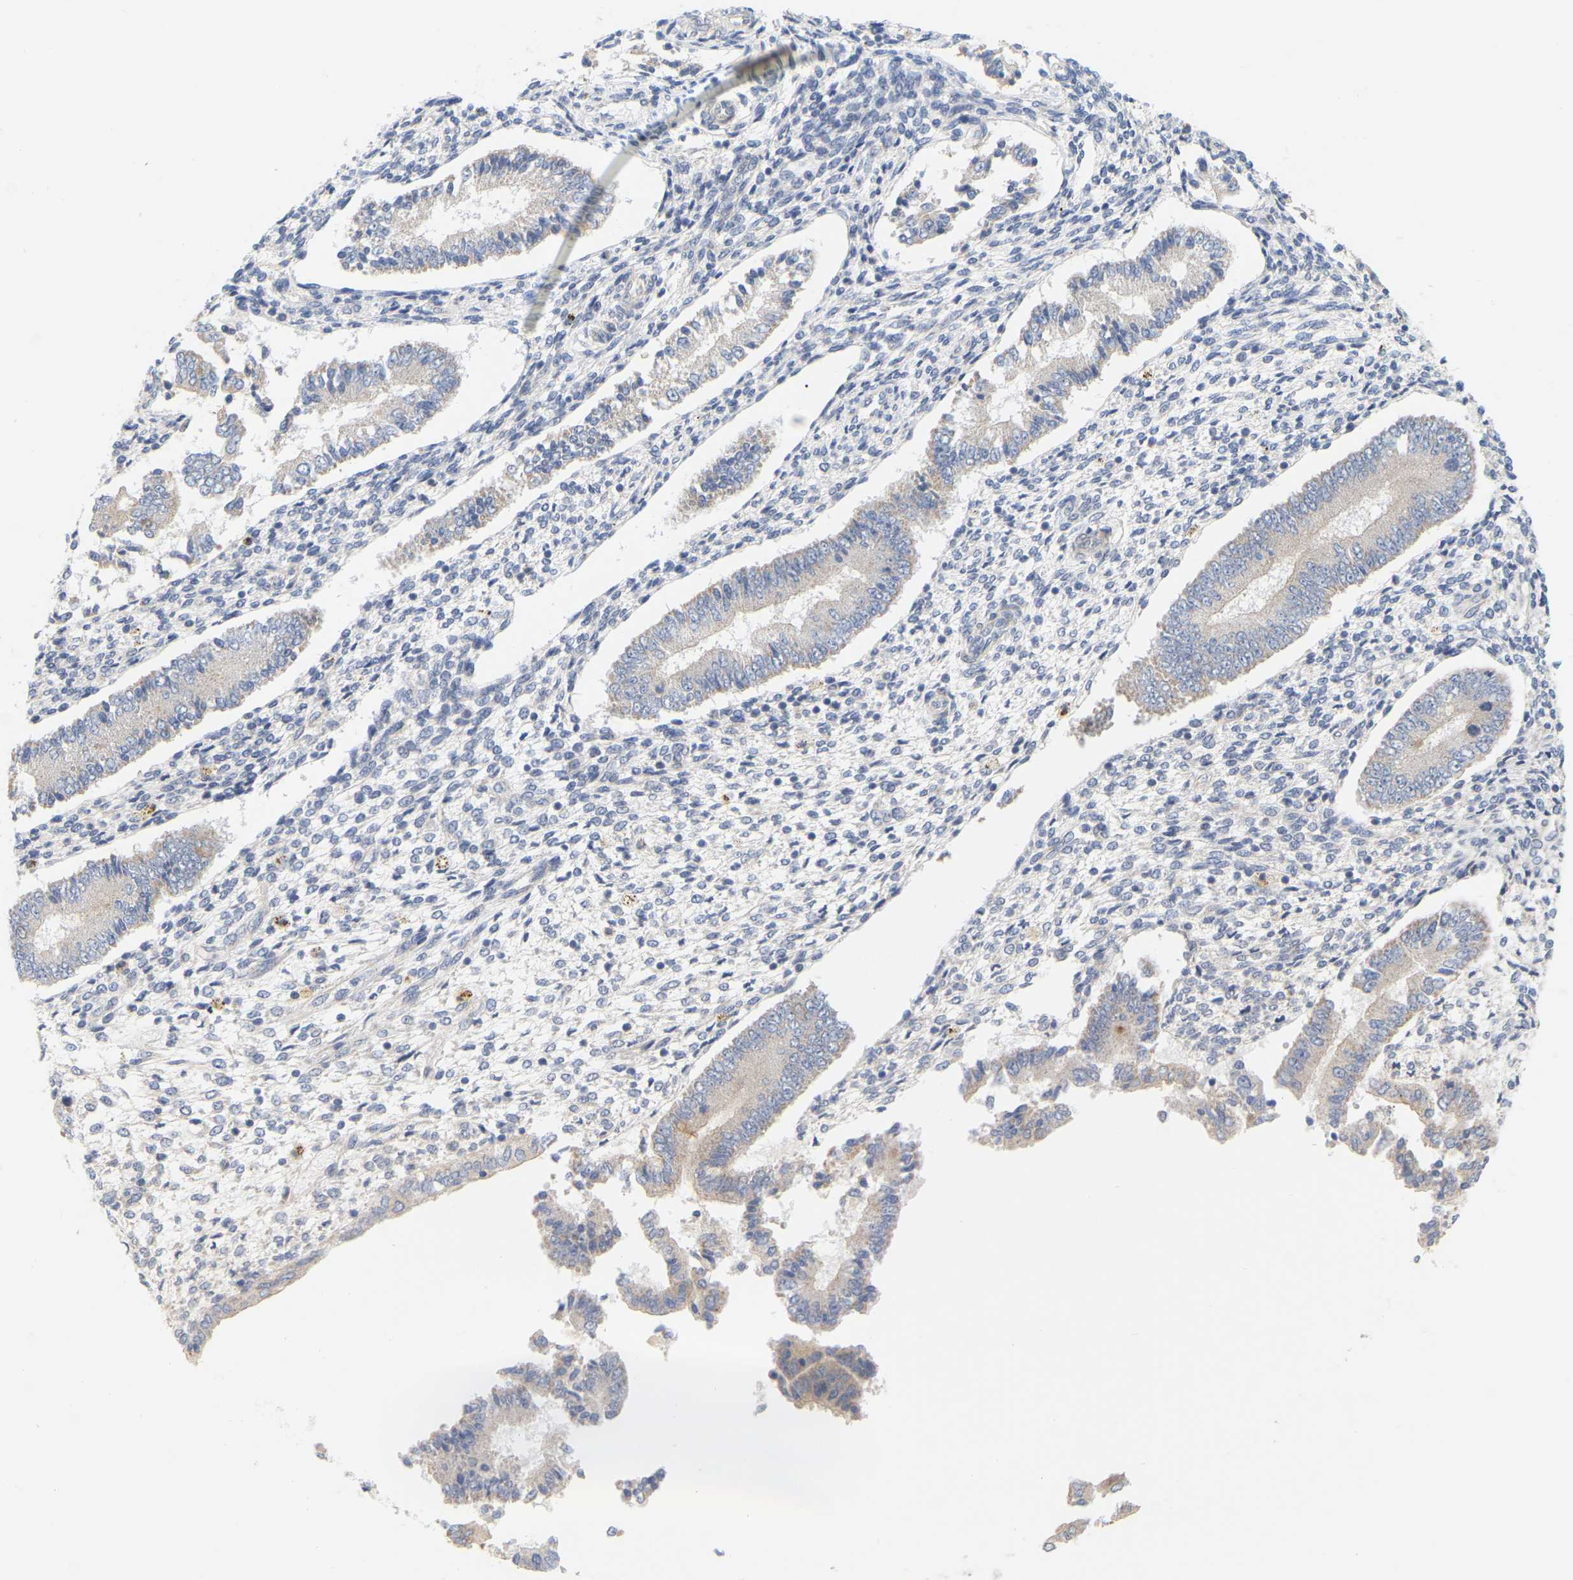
{"staining": {"intensity": "negative", "quantity": "none", "location": "none"}, "tissue": "endometrium", "cell_type": "Cells in endometrial stroma", "image_type": "normal", "snomed": [{"axis": "morphology", "description": "Normal tissue, NOS"}, {"axis": "topography", "description": "Endometrium"}], "caption": "Endometrium stained for a protein using IHC demonstrates no staining cells in endometrial stroma.", "gene": "MINDY4", "patient": {"sex": "female", "age": 42}}